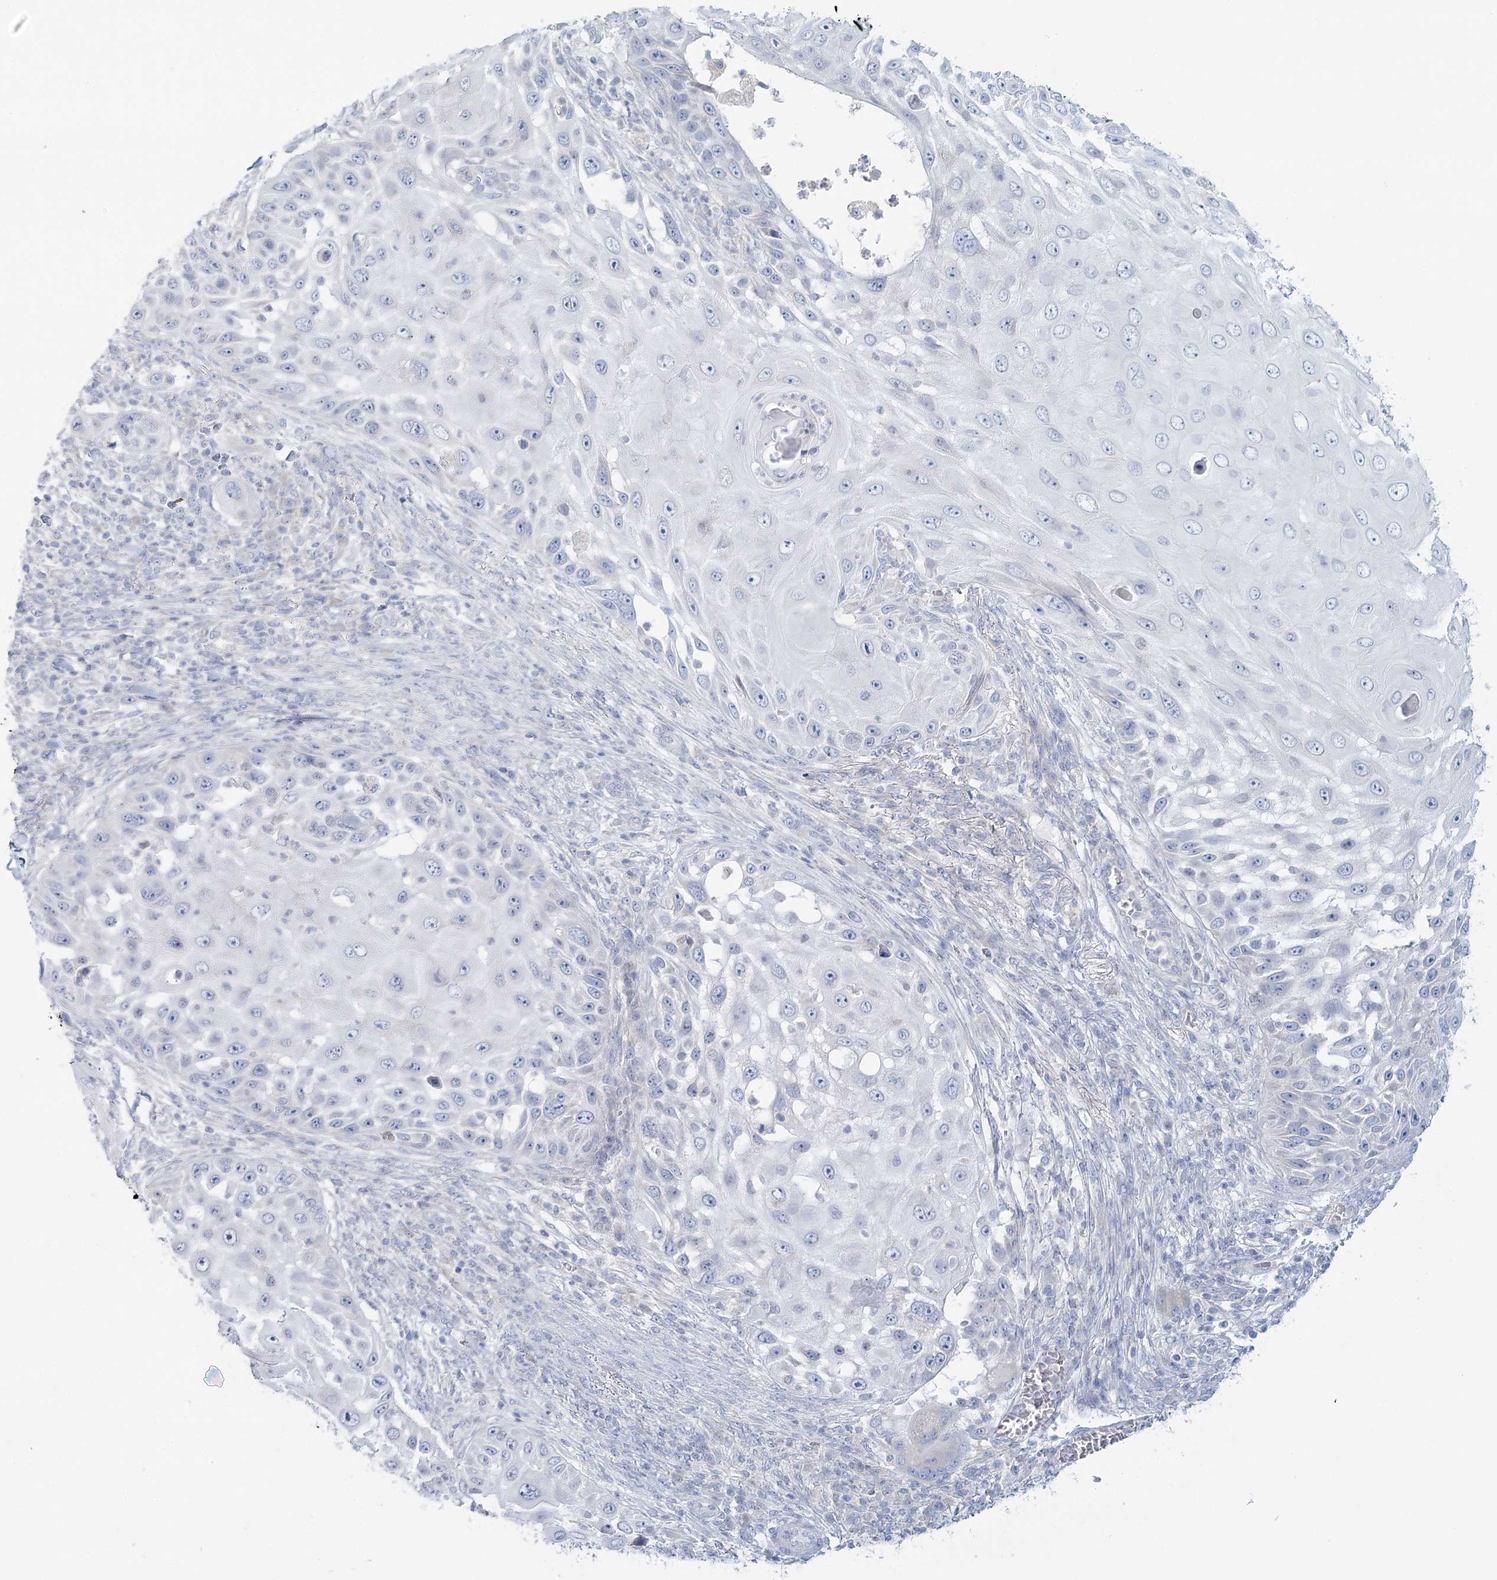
{"staining": {"intensity": "negative", "quantity": "none", "location": "none"}, "tissue": "skin cancer", "cell_type": "Tumor cells", "image_type": "cancer", "snomed": [{"axis": "morphology", "description": "Squamous cell carcinoma, NOS"}, {"axis": "topography", "description": "Skin"}], "caption": "This is an immunohistochemistry (IHC) micrograph of skin cancer (squamous cell carcinoma). There is no expression in tumor cells.", "gene": "BPHL", "patient": {"sex": "female", "age": 44}}